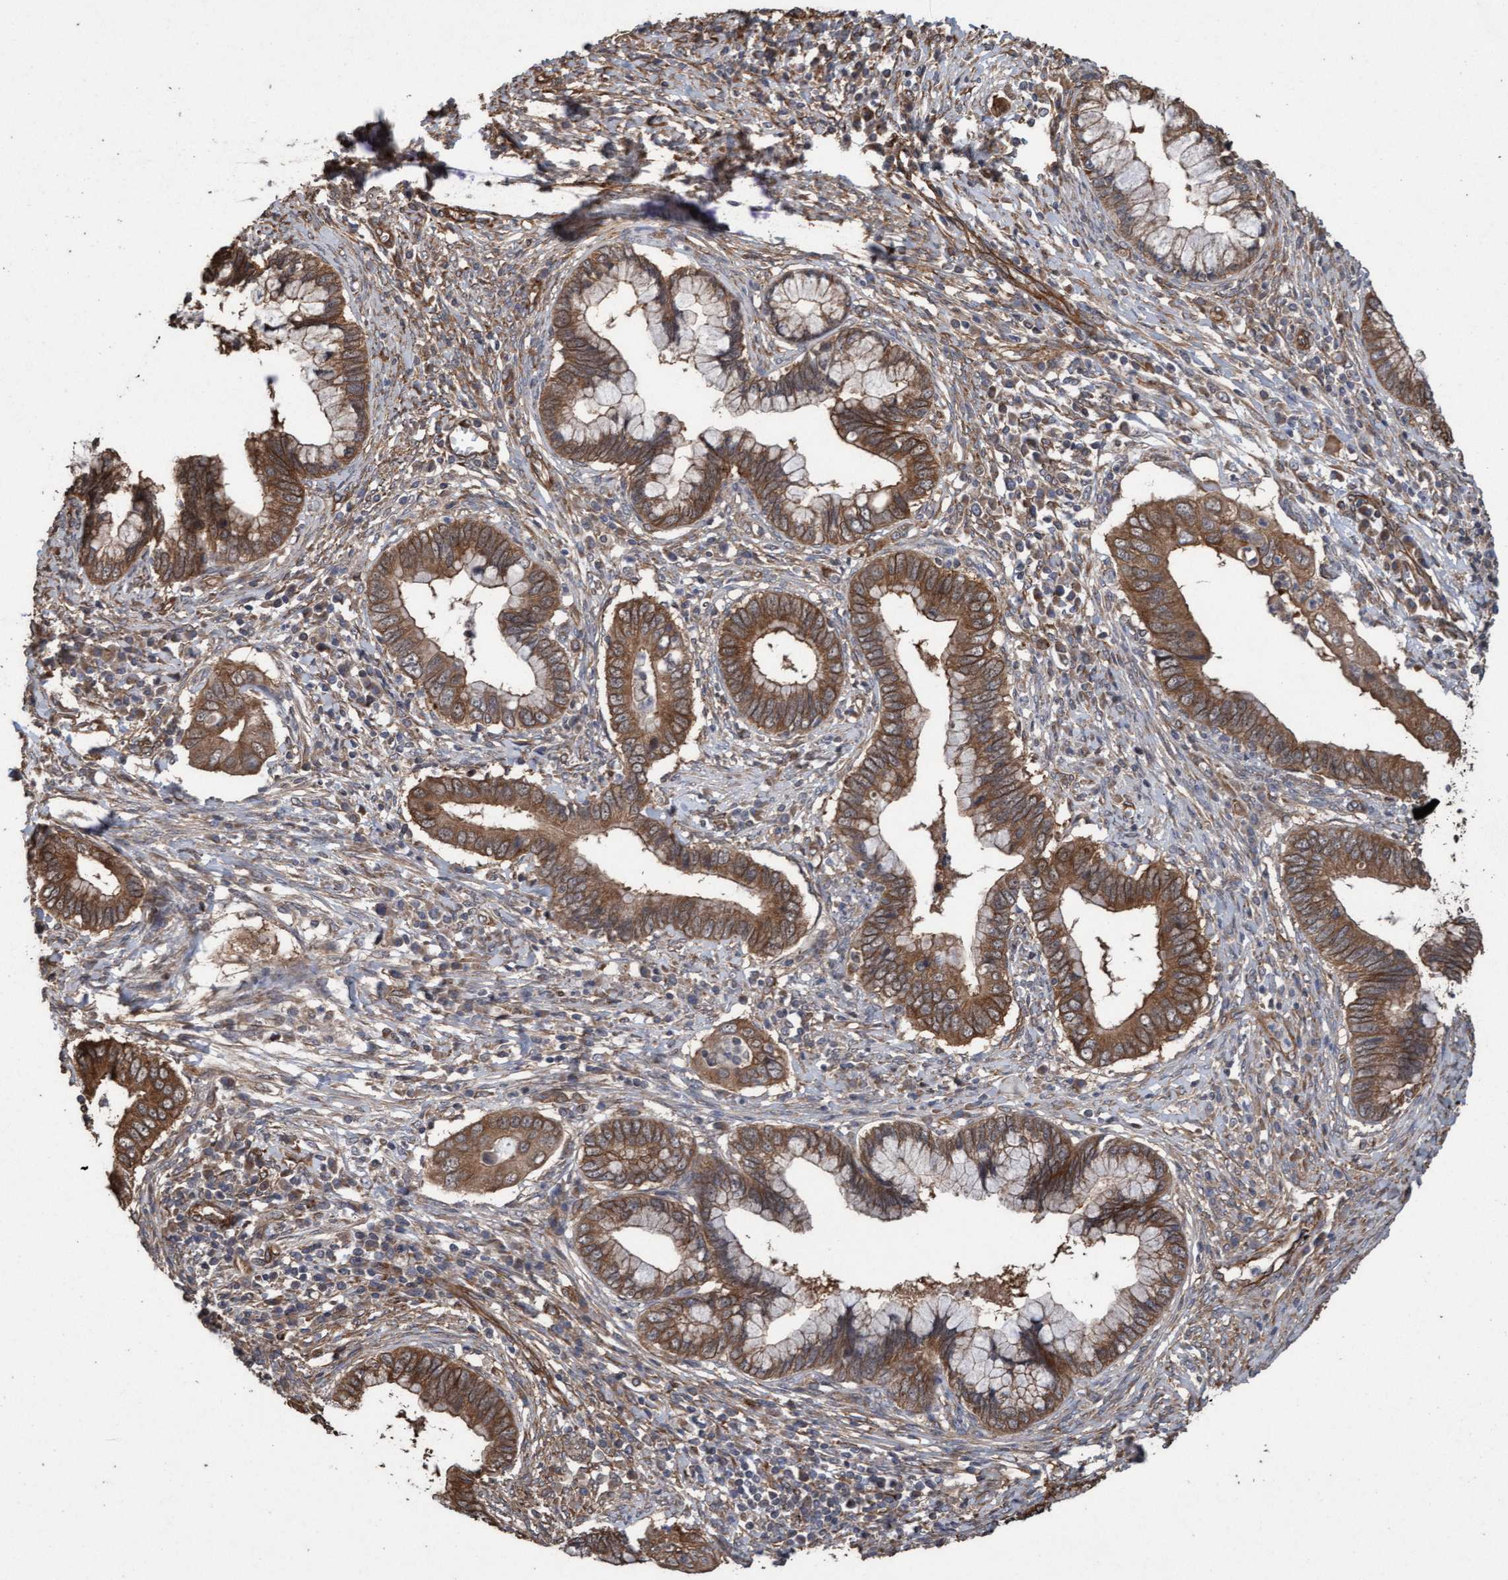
{"staining": {"intensity": "moderate", "quantity": ">75%", "location": "cytoplasmic/membranous"}, "tissue": "cervical cancer", "cell_type": "Tumor cells", "image_type": "cancer", "snomed": [{"axis": "morphology", "description": "Adenocarcinoma, NOS"}, {"axis": "topography", "description": "Cervix"}], "caption": "Cervical cancer tissue displays moderate cytoplasmic/membranous staining in approximately >75% of tumor cells", "gene": "CDC42EP4", "patient": {"sex": "female", "age": 44}}